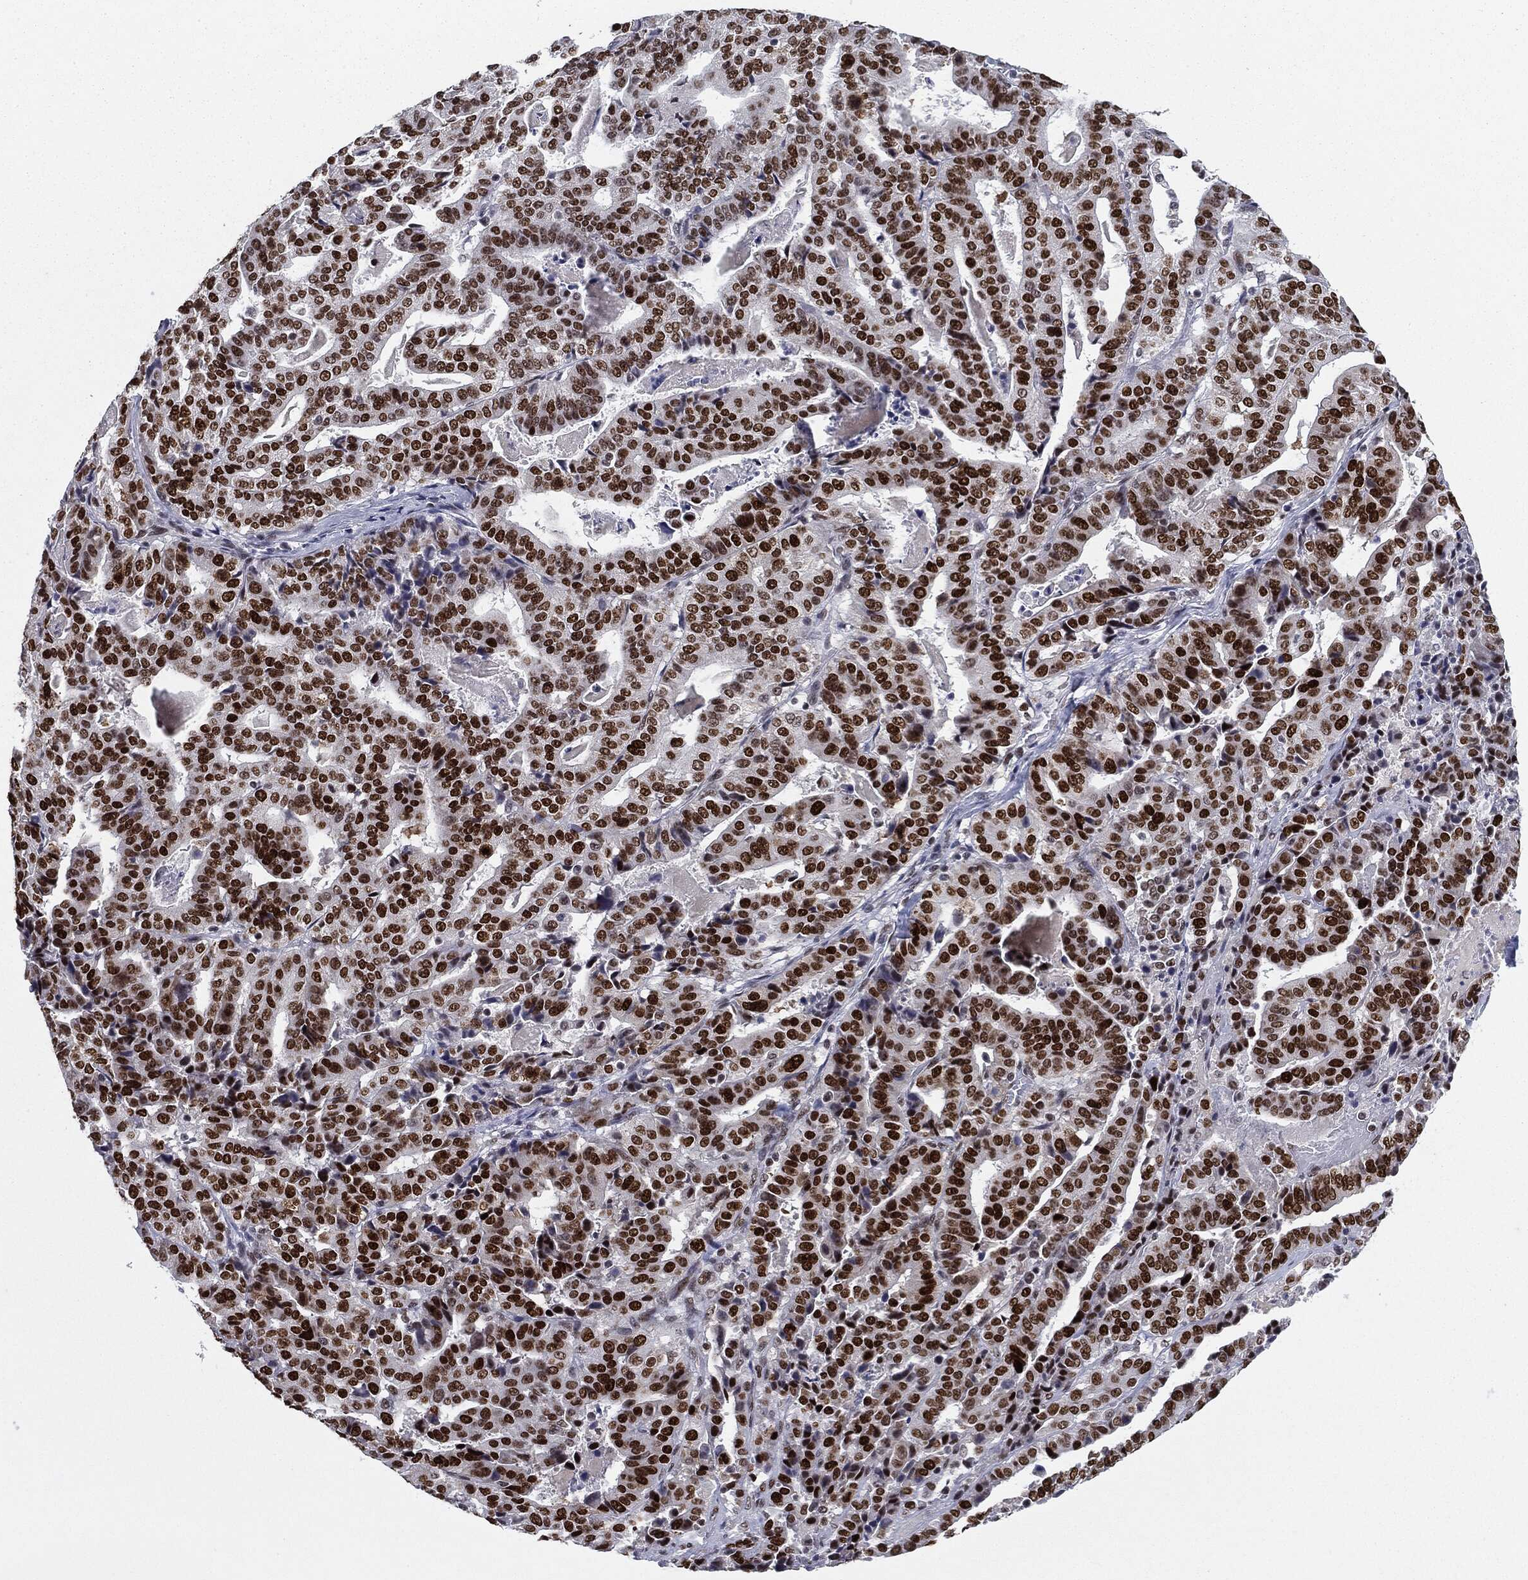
{"staining": {"intensity": "strong", "quantity": ">75%", "location": "nuclear"}, "tissue": "stomach cancer", "cell_type": "Tumor cells", "image_type": "cancer", "snomed": [{"axis": "morphology", "description": "Adenocarcinoma, NOS"}, {"axis": "topography", "description": "Stomach"}], "caption": "IHC (DAB) staining of adenocarcinoma (stomach) displays strong nuclear protein expression in about >75% of tumor cells. (DAB = brown stain, brightfield microscopy at high magnification).", "gene": "MDC1", "patient": {"sex": "male", "age": 48}}